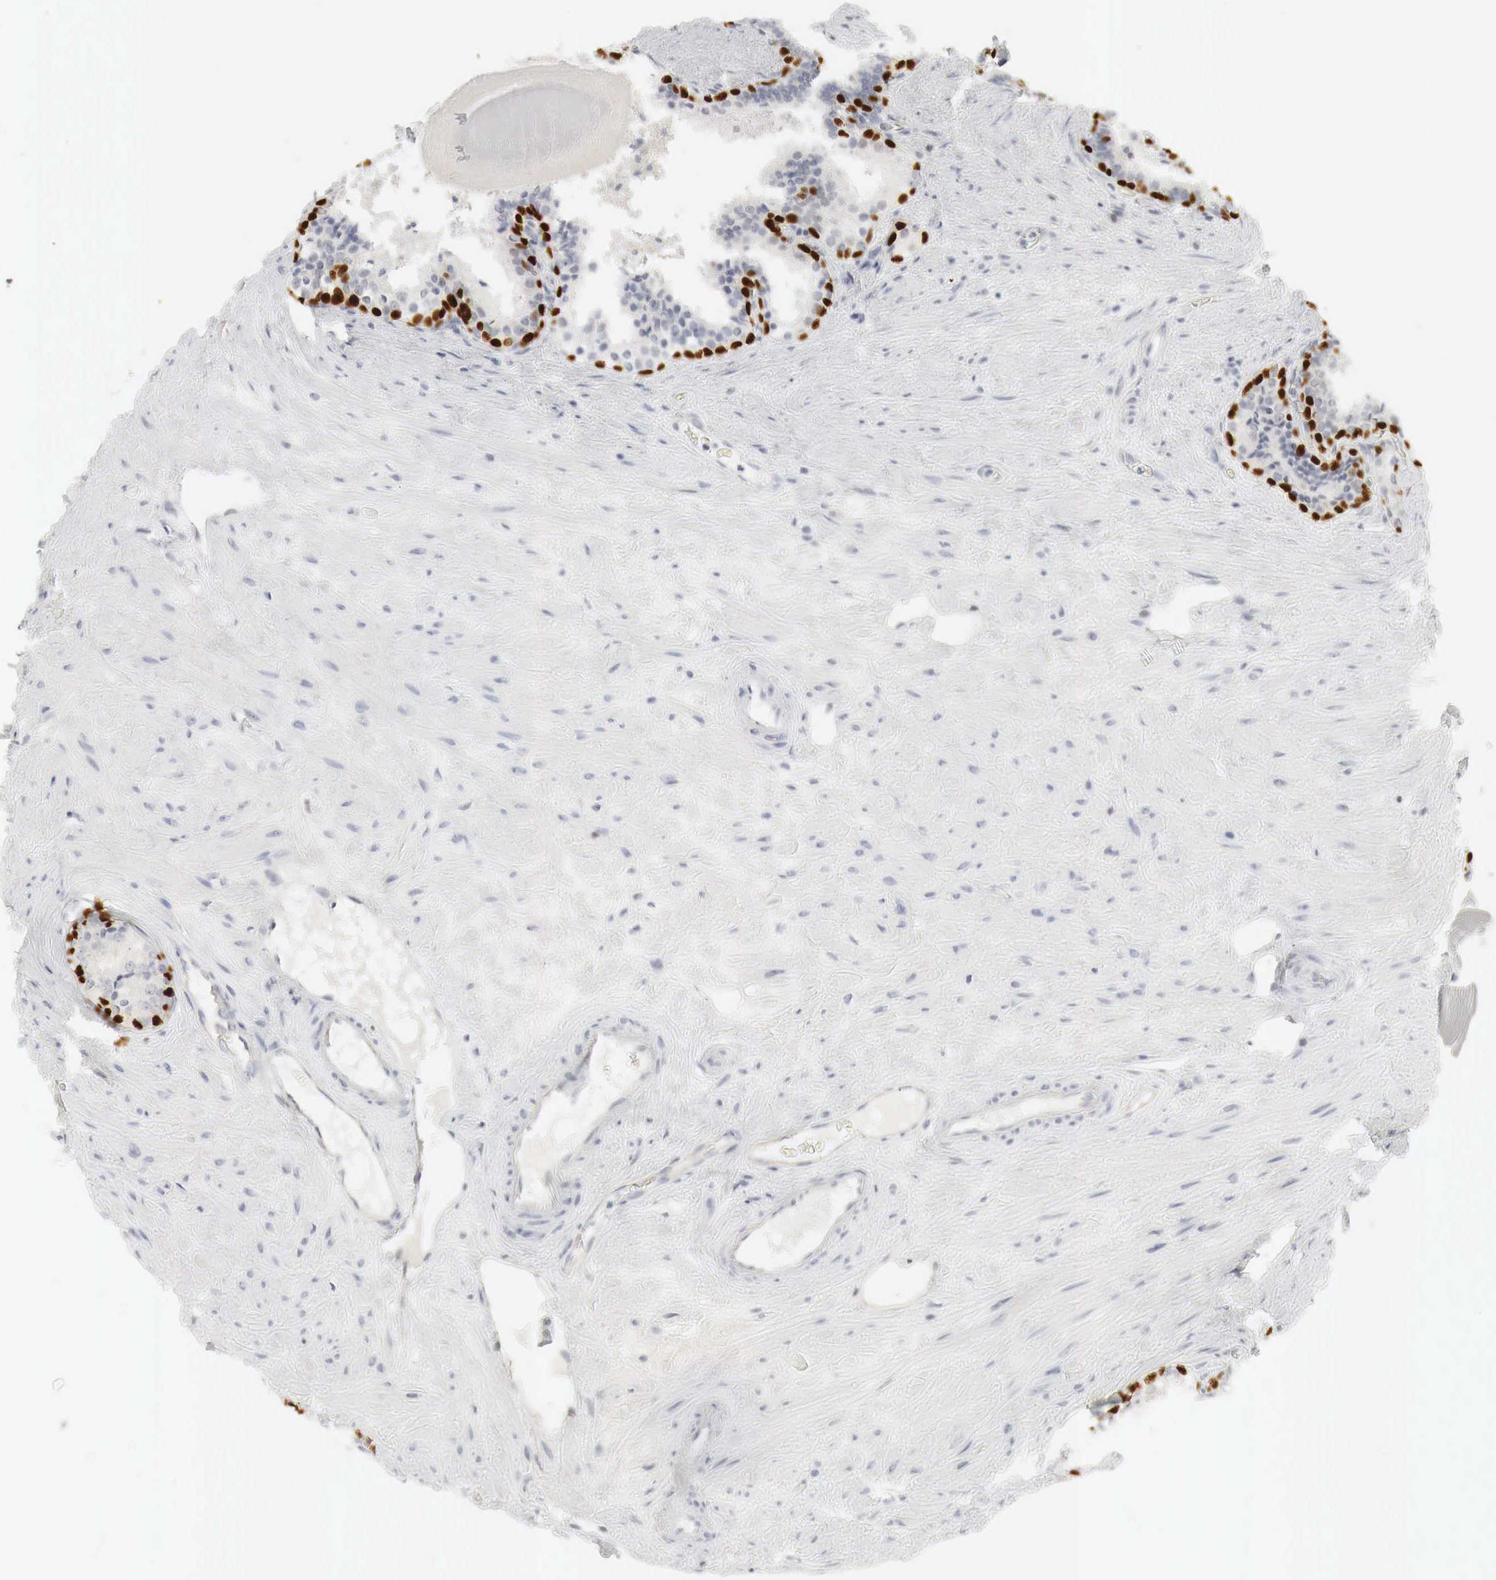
{"staining": {"intensity": "strong", "quantity": "<25%", "location": "nuclear"}, "tissue": "prostate", "cell_type": "Glandular cells", "image_type": "normal", "snomed": [{"axis": "morphology", "description": "Normal tissue, NOS"}, {"axis": "topography", "description": "Prostate"}], "caption": "Immunohistochemical staining of benign prostate demonstrates medium levels of strong nuclear positivity in approximately <25% of glandular cells. Using DAB (brown) and hematoxylin (blue) stains, captured at high magnification using brightfield microscopy.", "gene": "TP63", "patient": {"sex": "male", "age": 65}}